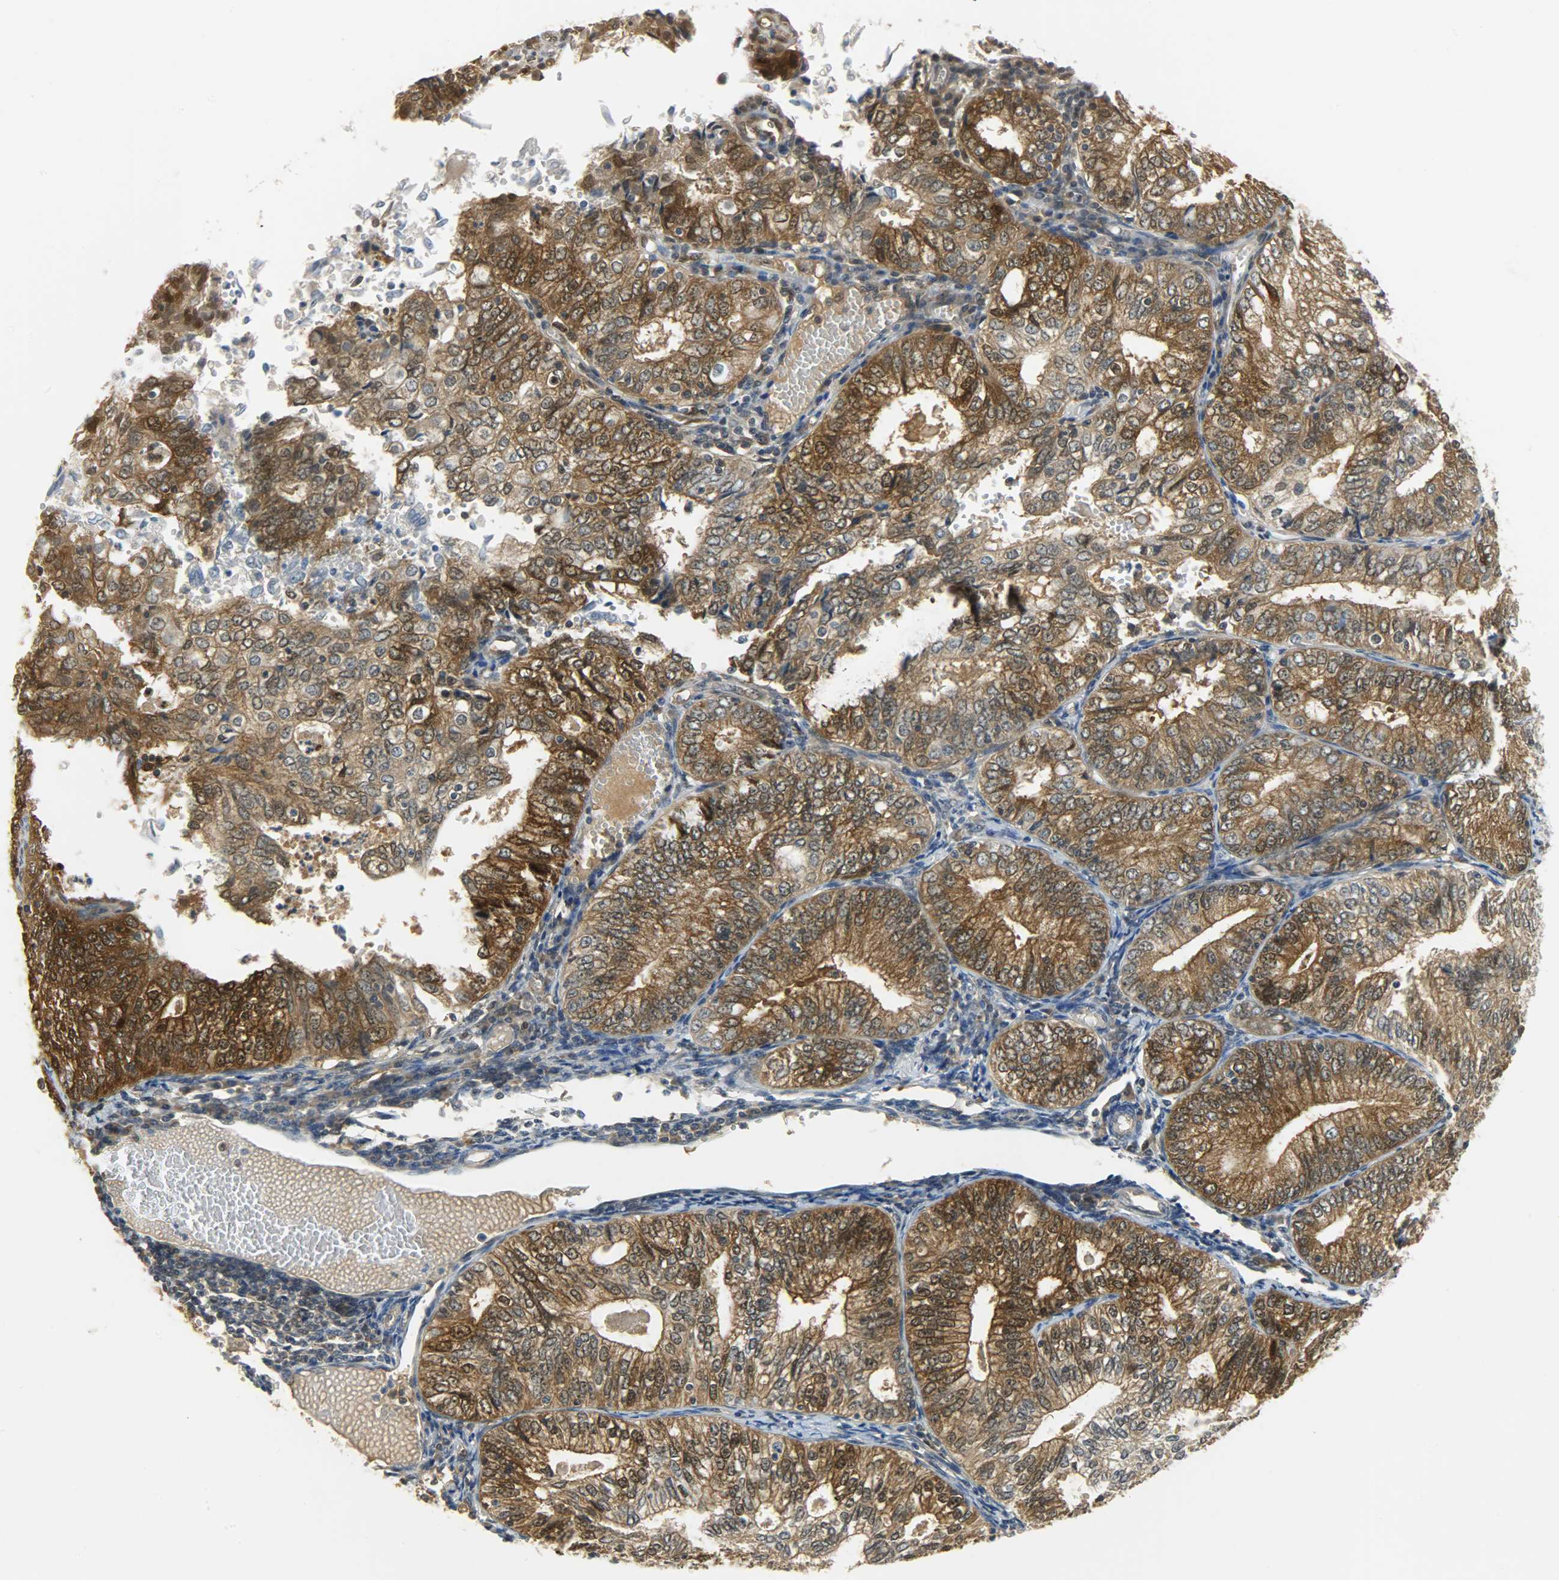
{"staining": {"intensity": "strong", "quantity": ">75%", "location": "cytoplasmic/membranous,nuclear"}, "tissue": "endometrial cancer", "cell_type": "Tumor cells", "image_type": "cancer", "snomed": [{"axis": "morphology", "description": "Adenocarcinoma, NOS"}, {"axis": "topography", "description": "Endometrium"}], "caption": "Protein positivity by immunohistochemistry (IHC) shows strong cytoplasmic/membranous and nuclear expression in about >75% of tumor cells in endometrial cancer (adenocarcinoma).", "gene": "EIF4EBP1", "patient": {"sex": "female", "age": 69}}